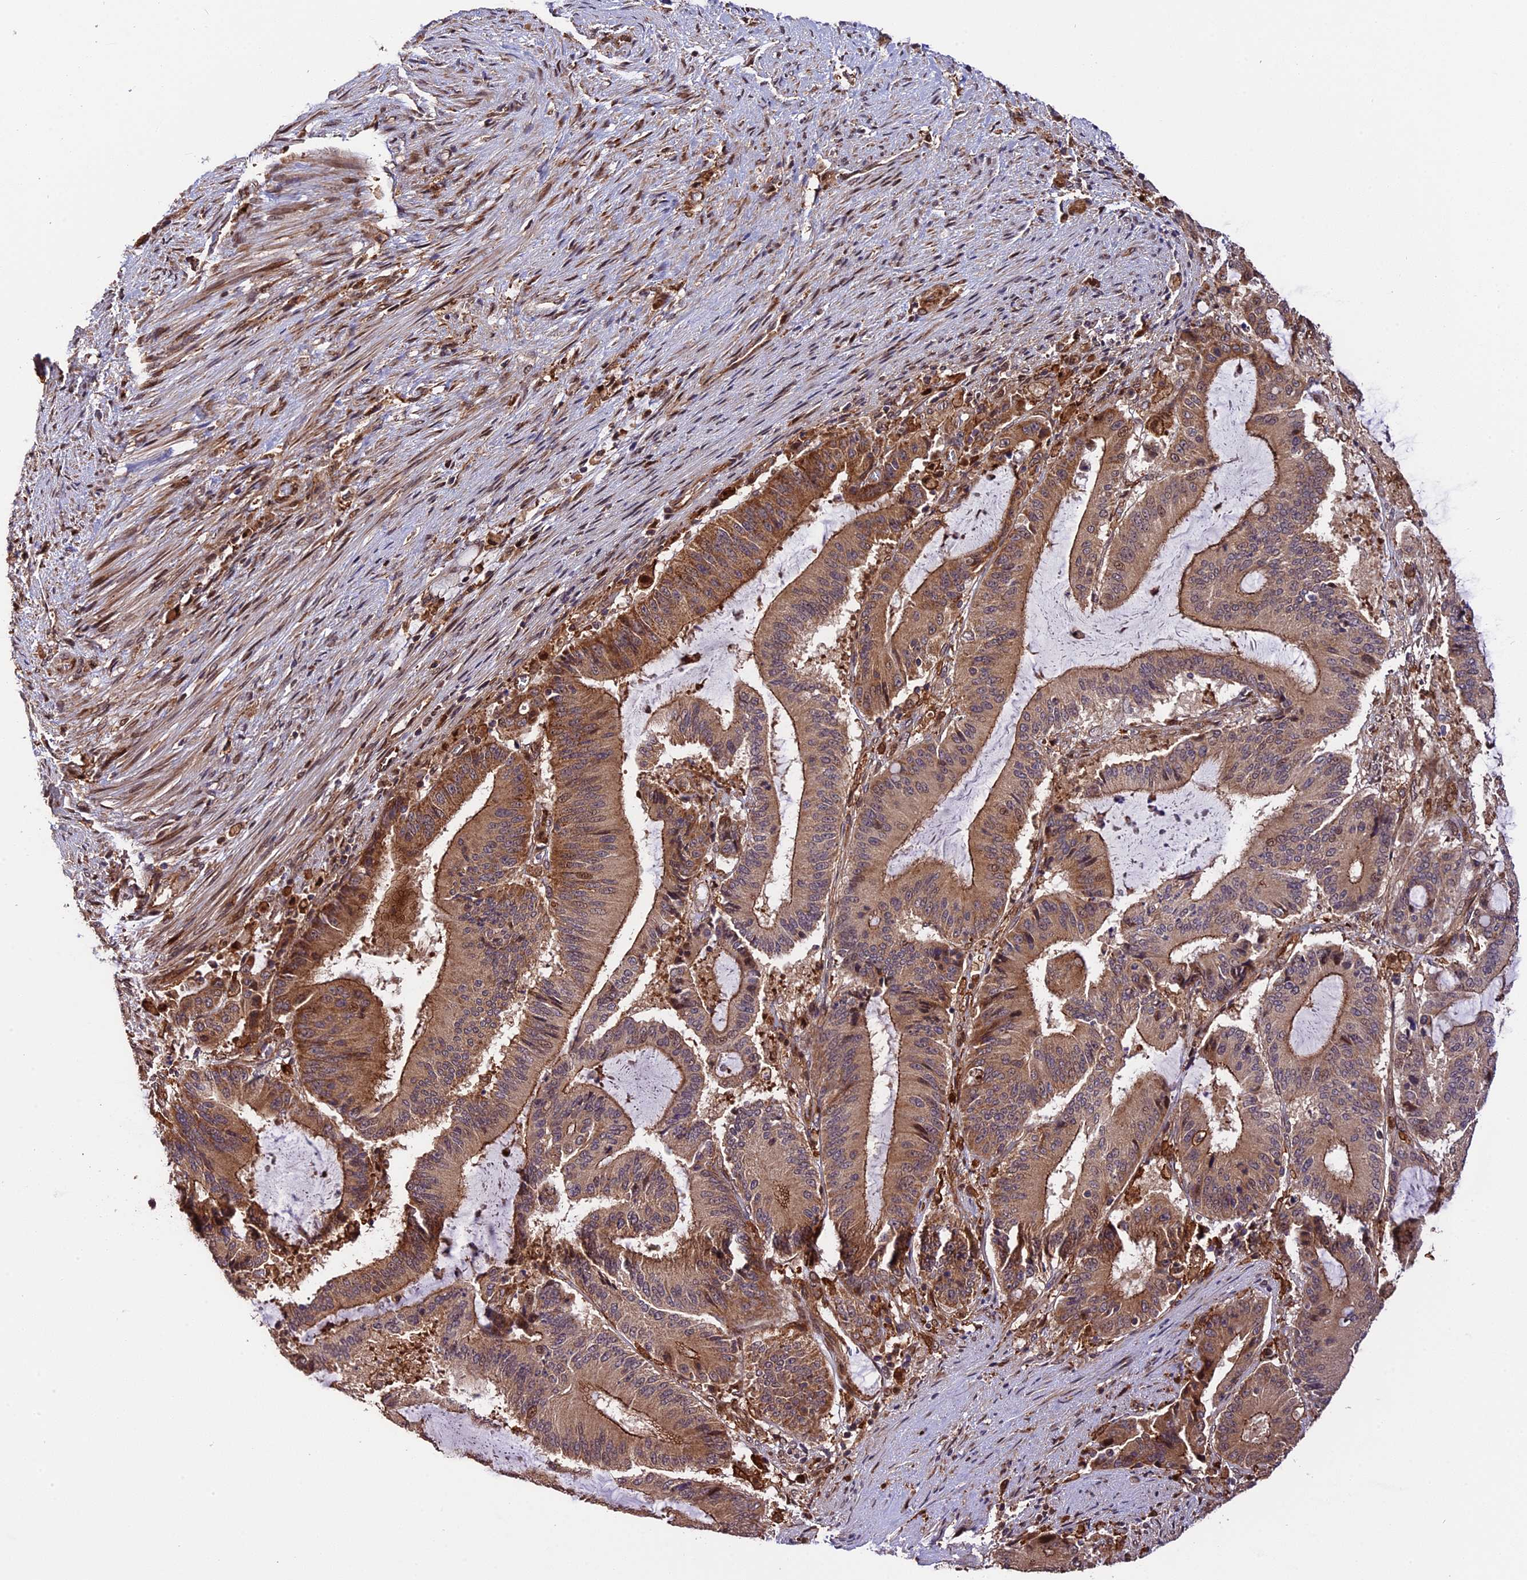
{"staining": {"intensity": "moderate", "quantity": ">75%", "location": "cytoplasmic/membranous"}, "tissue": "liver cancer", "cell_type": "Tumor cells", "image_type": "cancer", "snomed": [{"axis": "morphology", "description": "Normal tissue, NOS"}, {"axis": "morphology", "description": "Cholangiocarcinoma"}, {"axis": "topography", "description": "Liver"}, {"axis": "topography", "description": "Peripheral nerve tissue"}], "caption": "Immunohistochemistry (DAB (3,3'-diaminobenzidine)) staining of cholangiocarcinoma (liver) shows moderate cytoplasmic/membranous protein staining in about >75% of tumor cells.", "gene": "HERPUD1", "patient": {"sex": "female", "age": 73}}